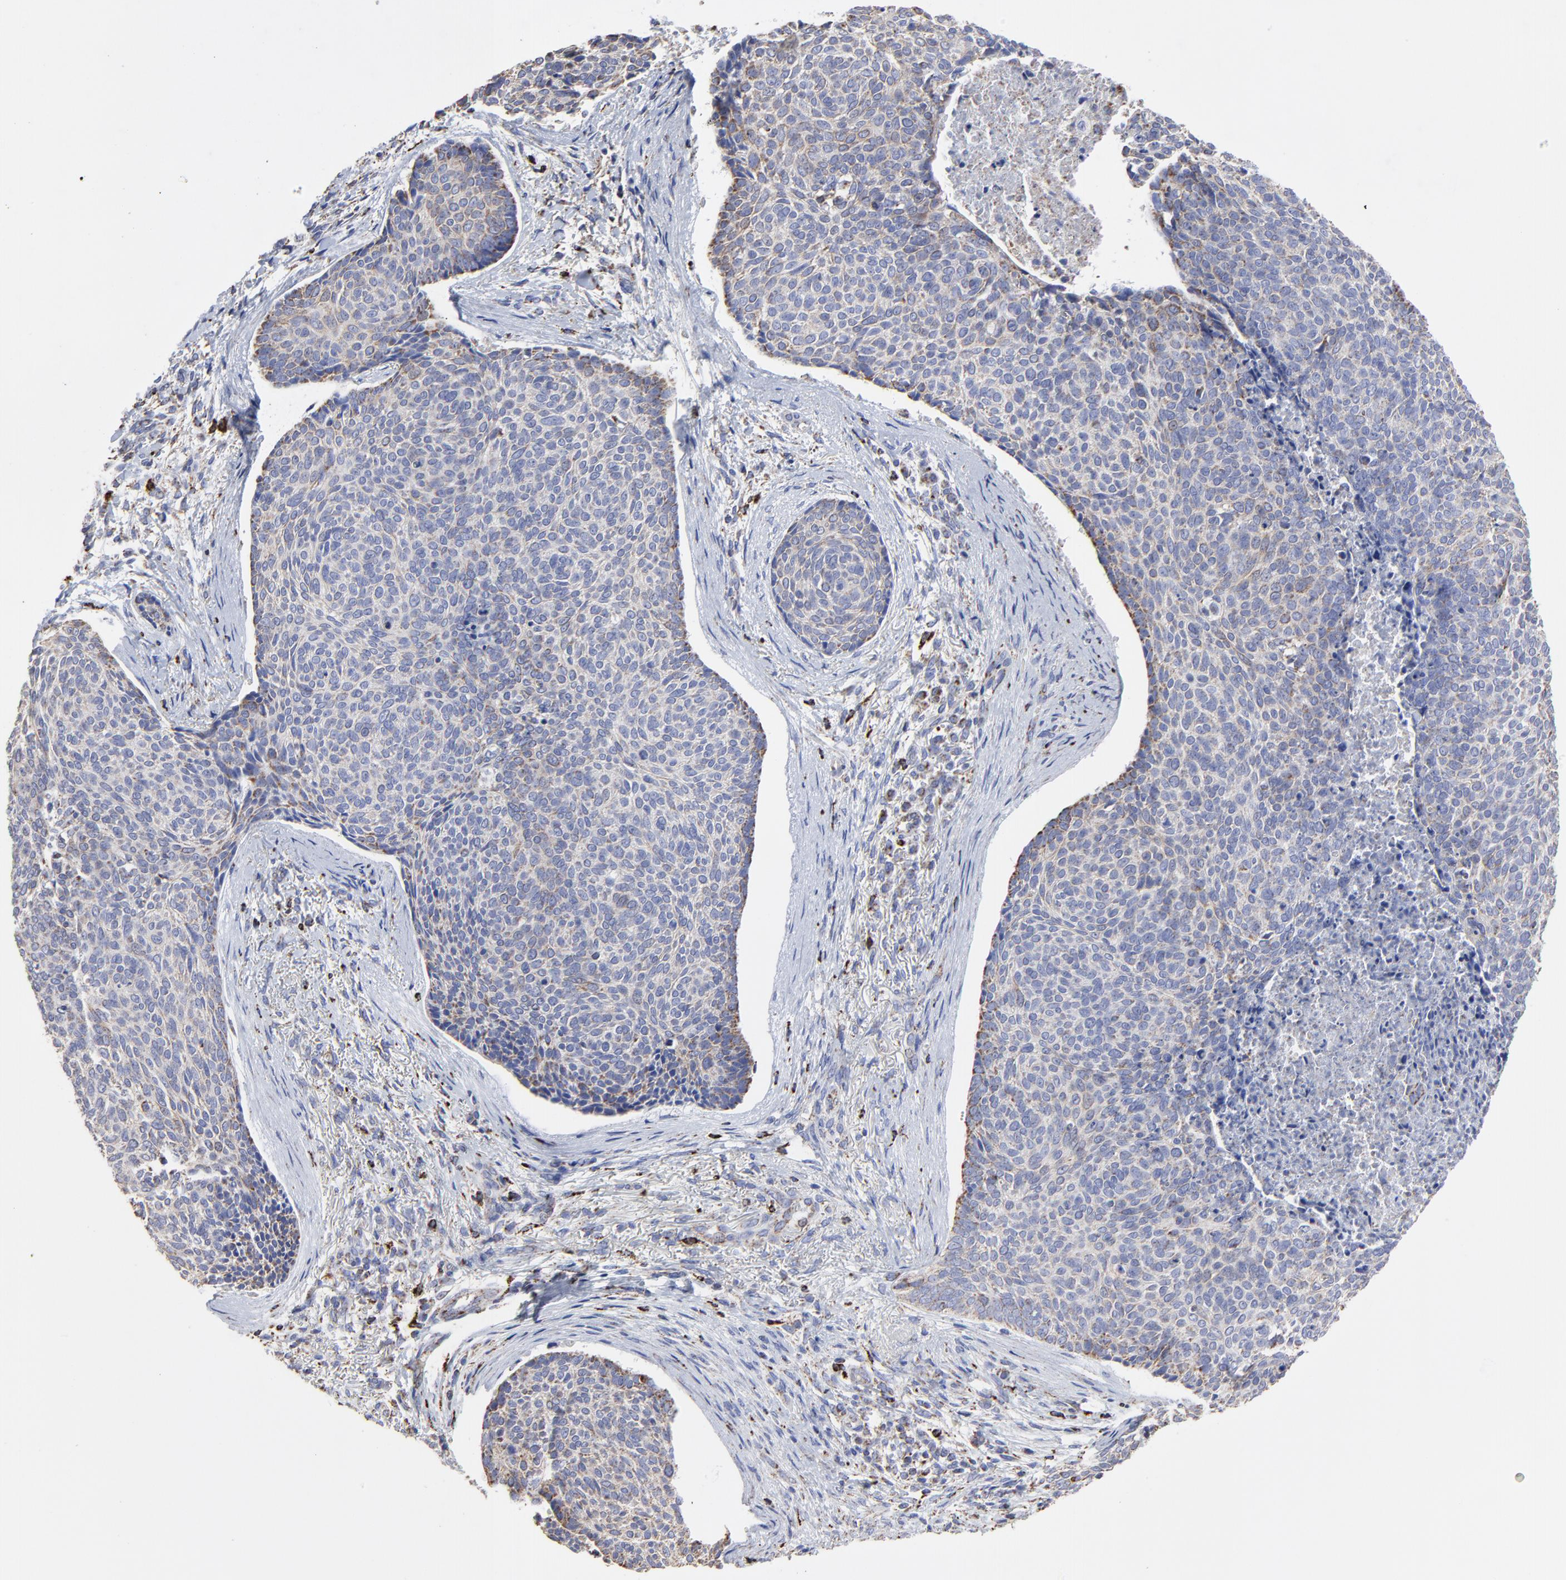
{"staining": {"intensity": "moderate", "quantity": "<25%", "location": "cytoplasmic/membranous"}, "tissue": "skin cancer", "cell_type": "Tumor cells", "image_type": "cancer", "snomed": [{"axis": "morphology", "description": "Normal tissue, NOS"}, {"axis": "morphology", "description": "Basal cell carcinoma"}, {"axis": "topography", "description": "Skin"}], "caption": "This is a micrograph of immunohistochemistry (IHC) staining of skin cancer (basal cell carcinoma), which shows moderate expression in the cytoplasmic/membranous of tumor cells.", "gene": "PINK1", "patient": {"sex": "female", "age": 57}}